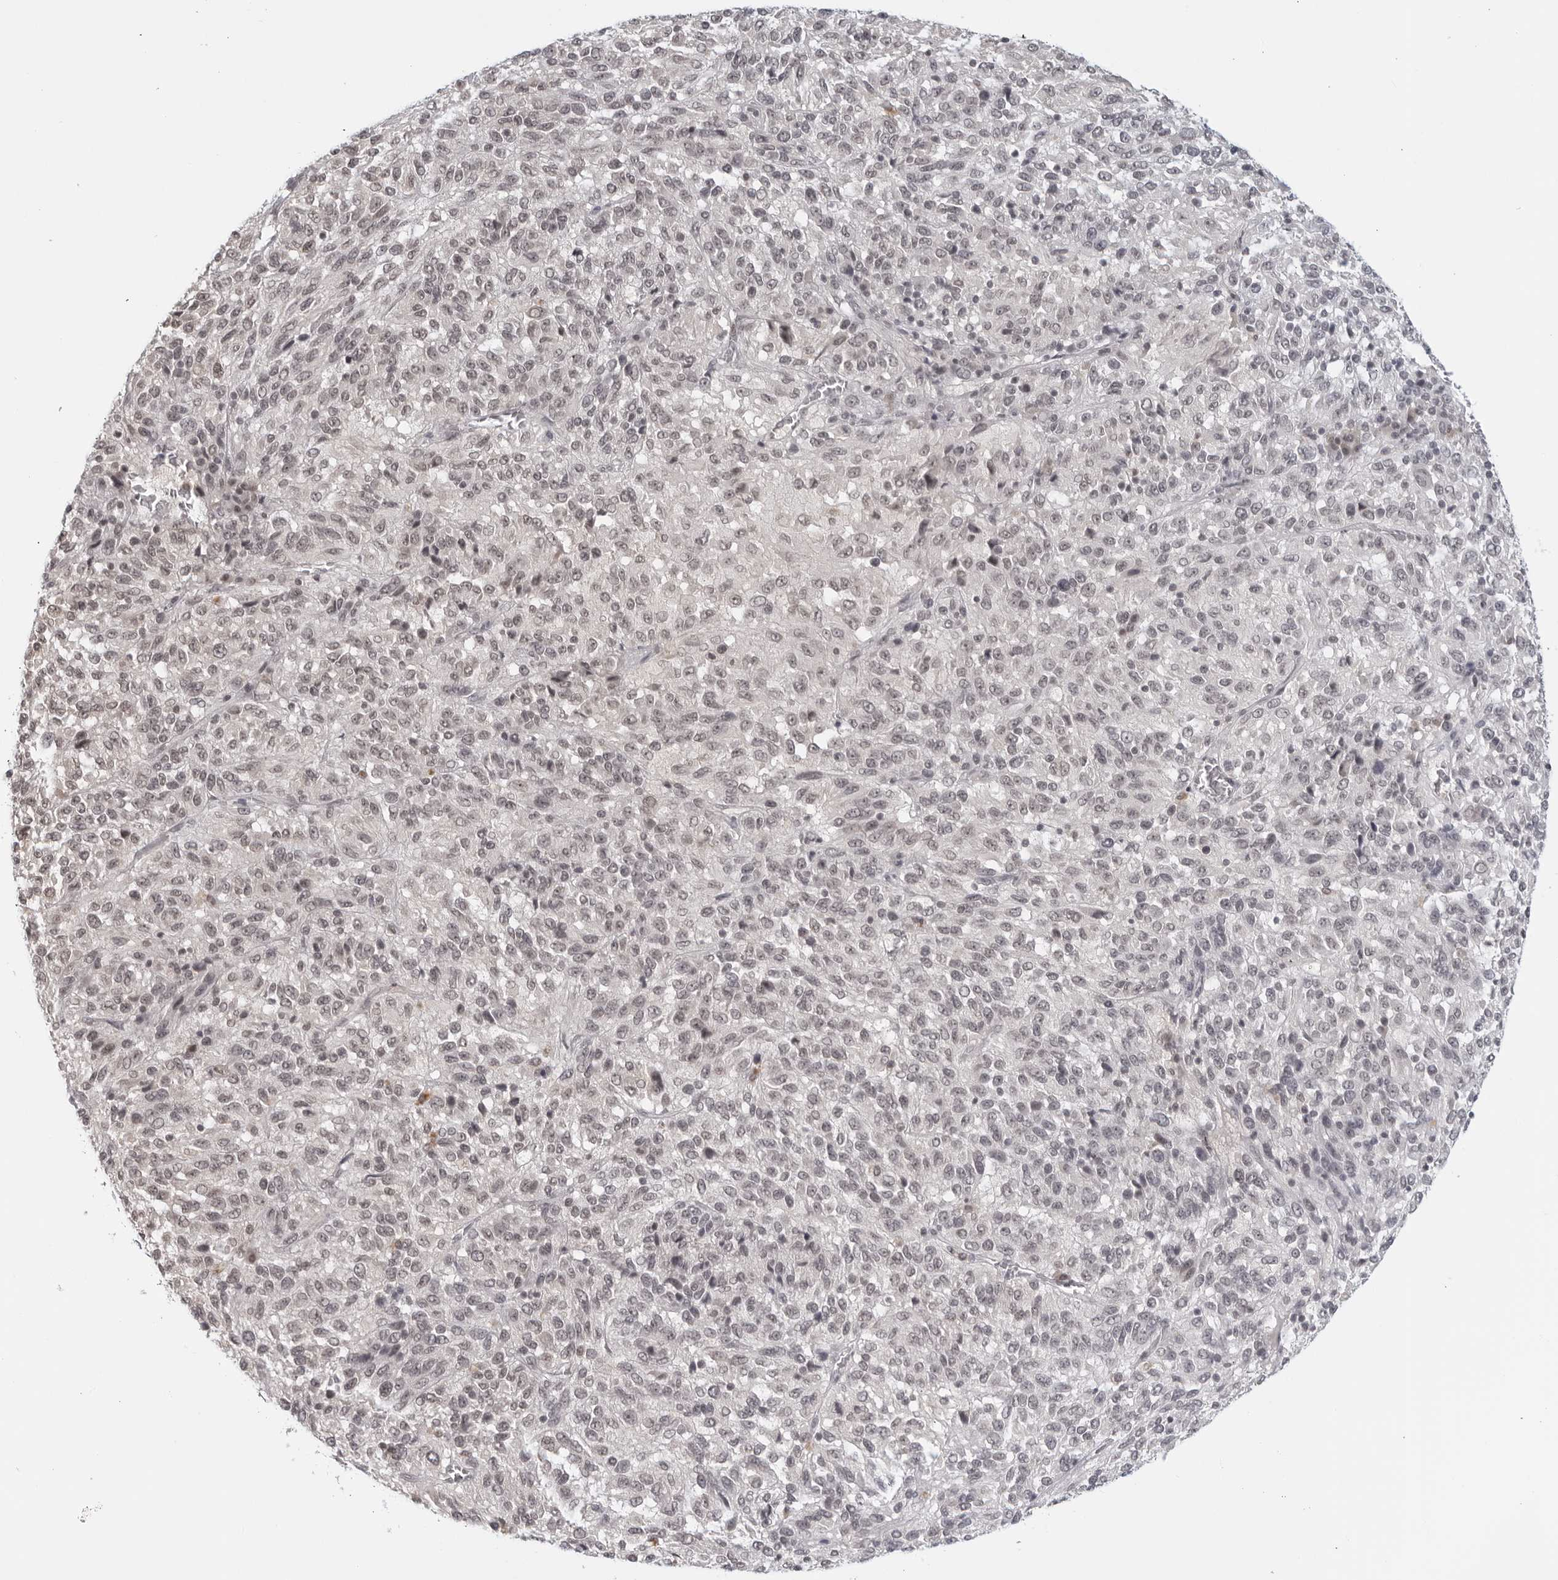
{"staining": {"intensity": "weak", "quantity": "<25%", "location": "nuclear"}, "tissue": "melanoma", "cell_type": "Tumor cells", "image_type": "cancer", "snomed": [{"axis": "morphology", "description": "Malignant melanoma, Metastatic site"}, {"axis": "topography", "description": "Lung"}], "caption": "An image of malignant melanoma (metastatic site) stained for a protein displays no brown staining in tumor cells.", "gene": "RAB11FIP3", "patient": {"sex": "male", "age": 64}}